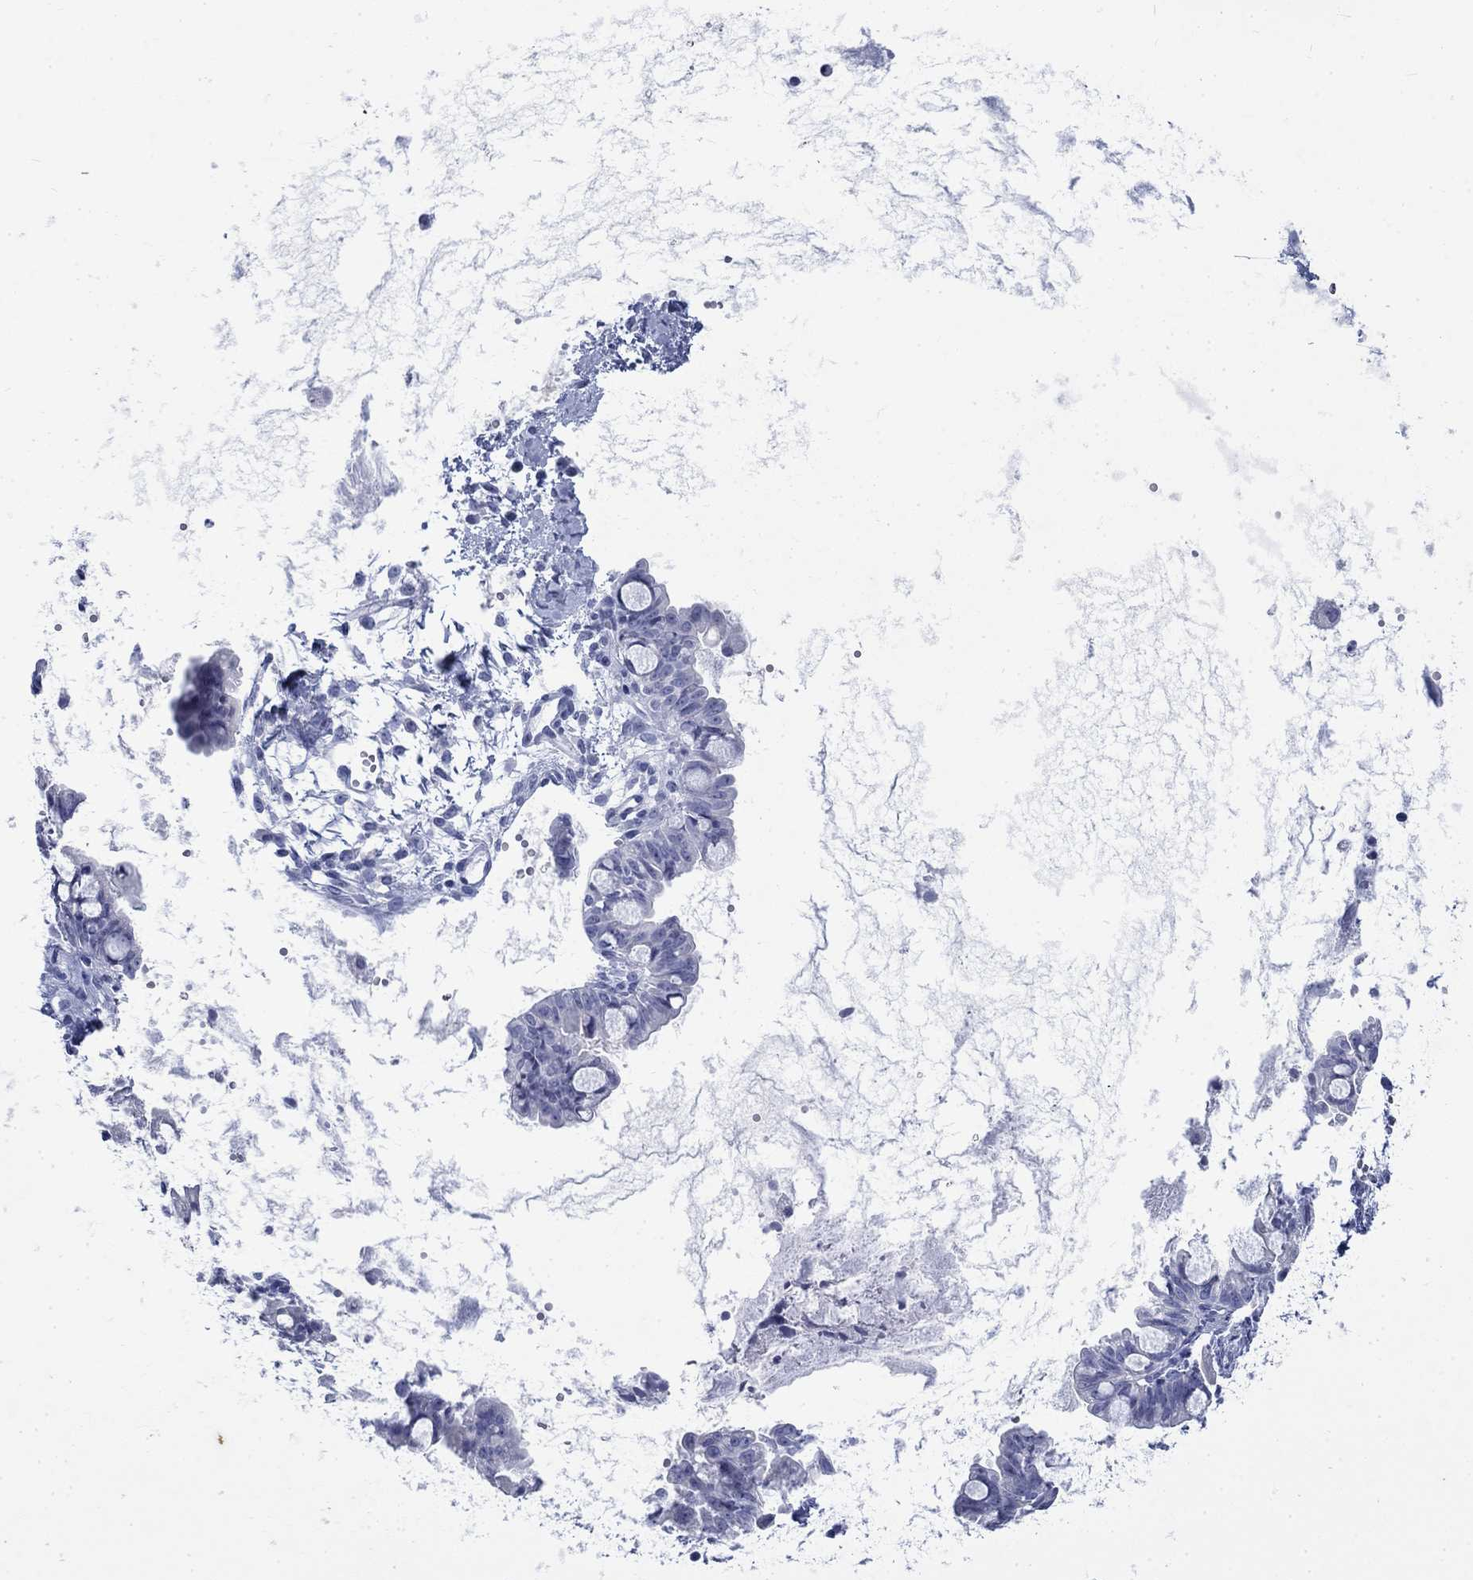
{"staining": {"intensity": "negative", "quantity": "none", "location": "none"}, "tissue": "ovarian cancer", "cell_type": "Tumor cells", "image_type": "cancer", "snomed": [{"axis": "morphology", "description": "Cystadenocarcinoma, mucinous, NOS"}, {"axis": "topography", "description": "Ovary"}], "caption": "Tumor cells are negative for protein expression in human ovarian cancer.", "gene": "KRT76", "patient": {"sex": "female", "age": 63}}